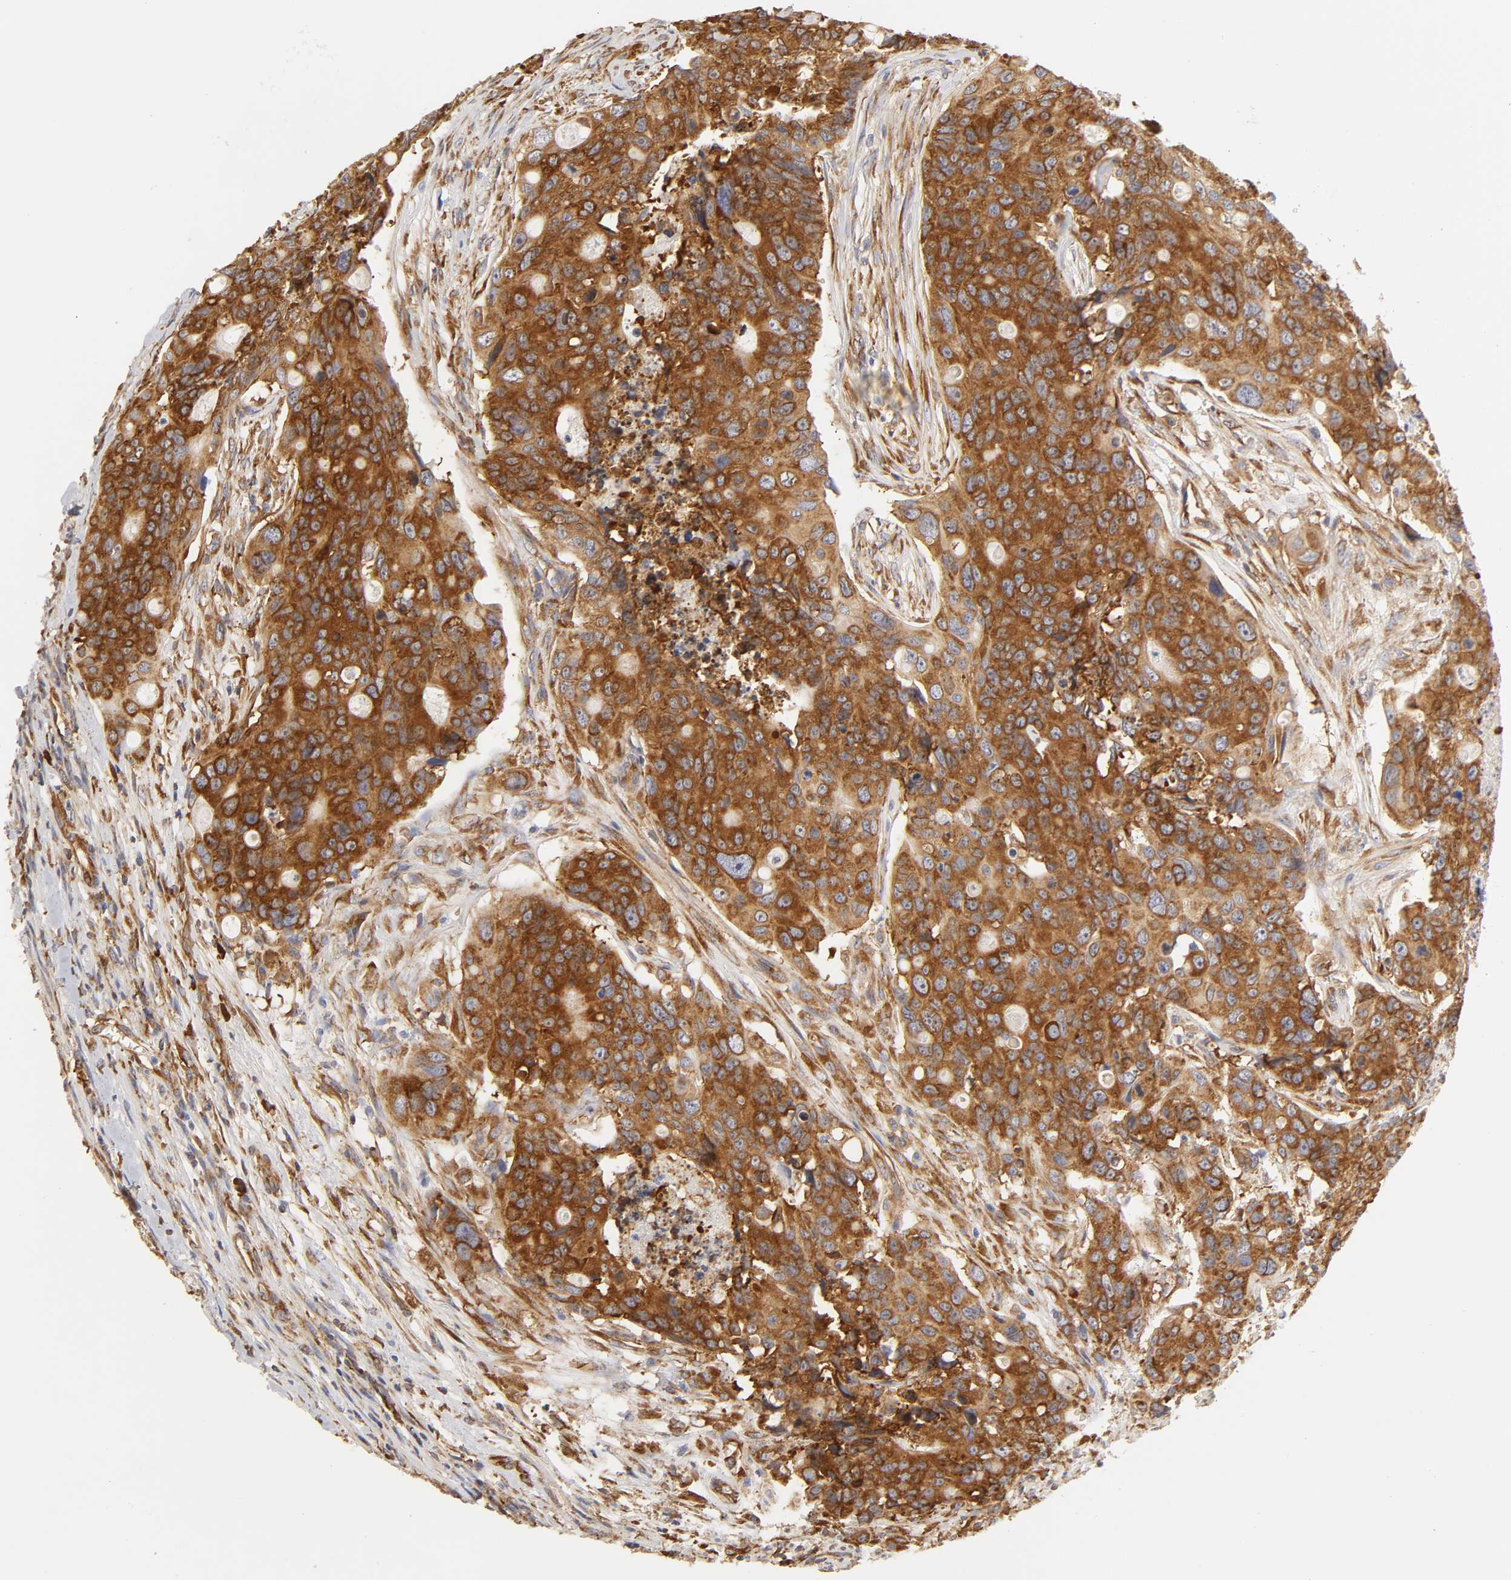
{"staining": {"intensity": "strong", "quantity": ">75%", "location": "cytoplasmic/membranous"}, "tissue": "colorectal cancer", "cell_type": "Tumor cells", "image_type": "cancer", "snomed": [{"axis": "morphology", "description": "Adenocarcinoma, NOS"}, {"axis": "topography", "description": "Colon"}], "caption": "Immunohistochemistry histopathology image of human colorectal cancer (adenocarcinoma) stained for a protein (brown), which displays high levels of strong cytoplasmic/membranous expression in about >75% of tumor cells.", "gene": "RPL14", "patient": {"sex": "female", "age": 57}}